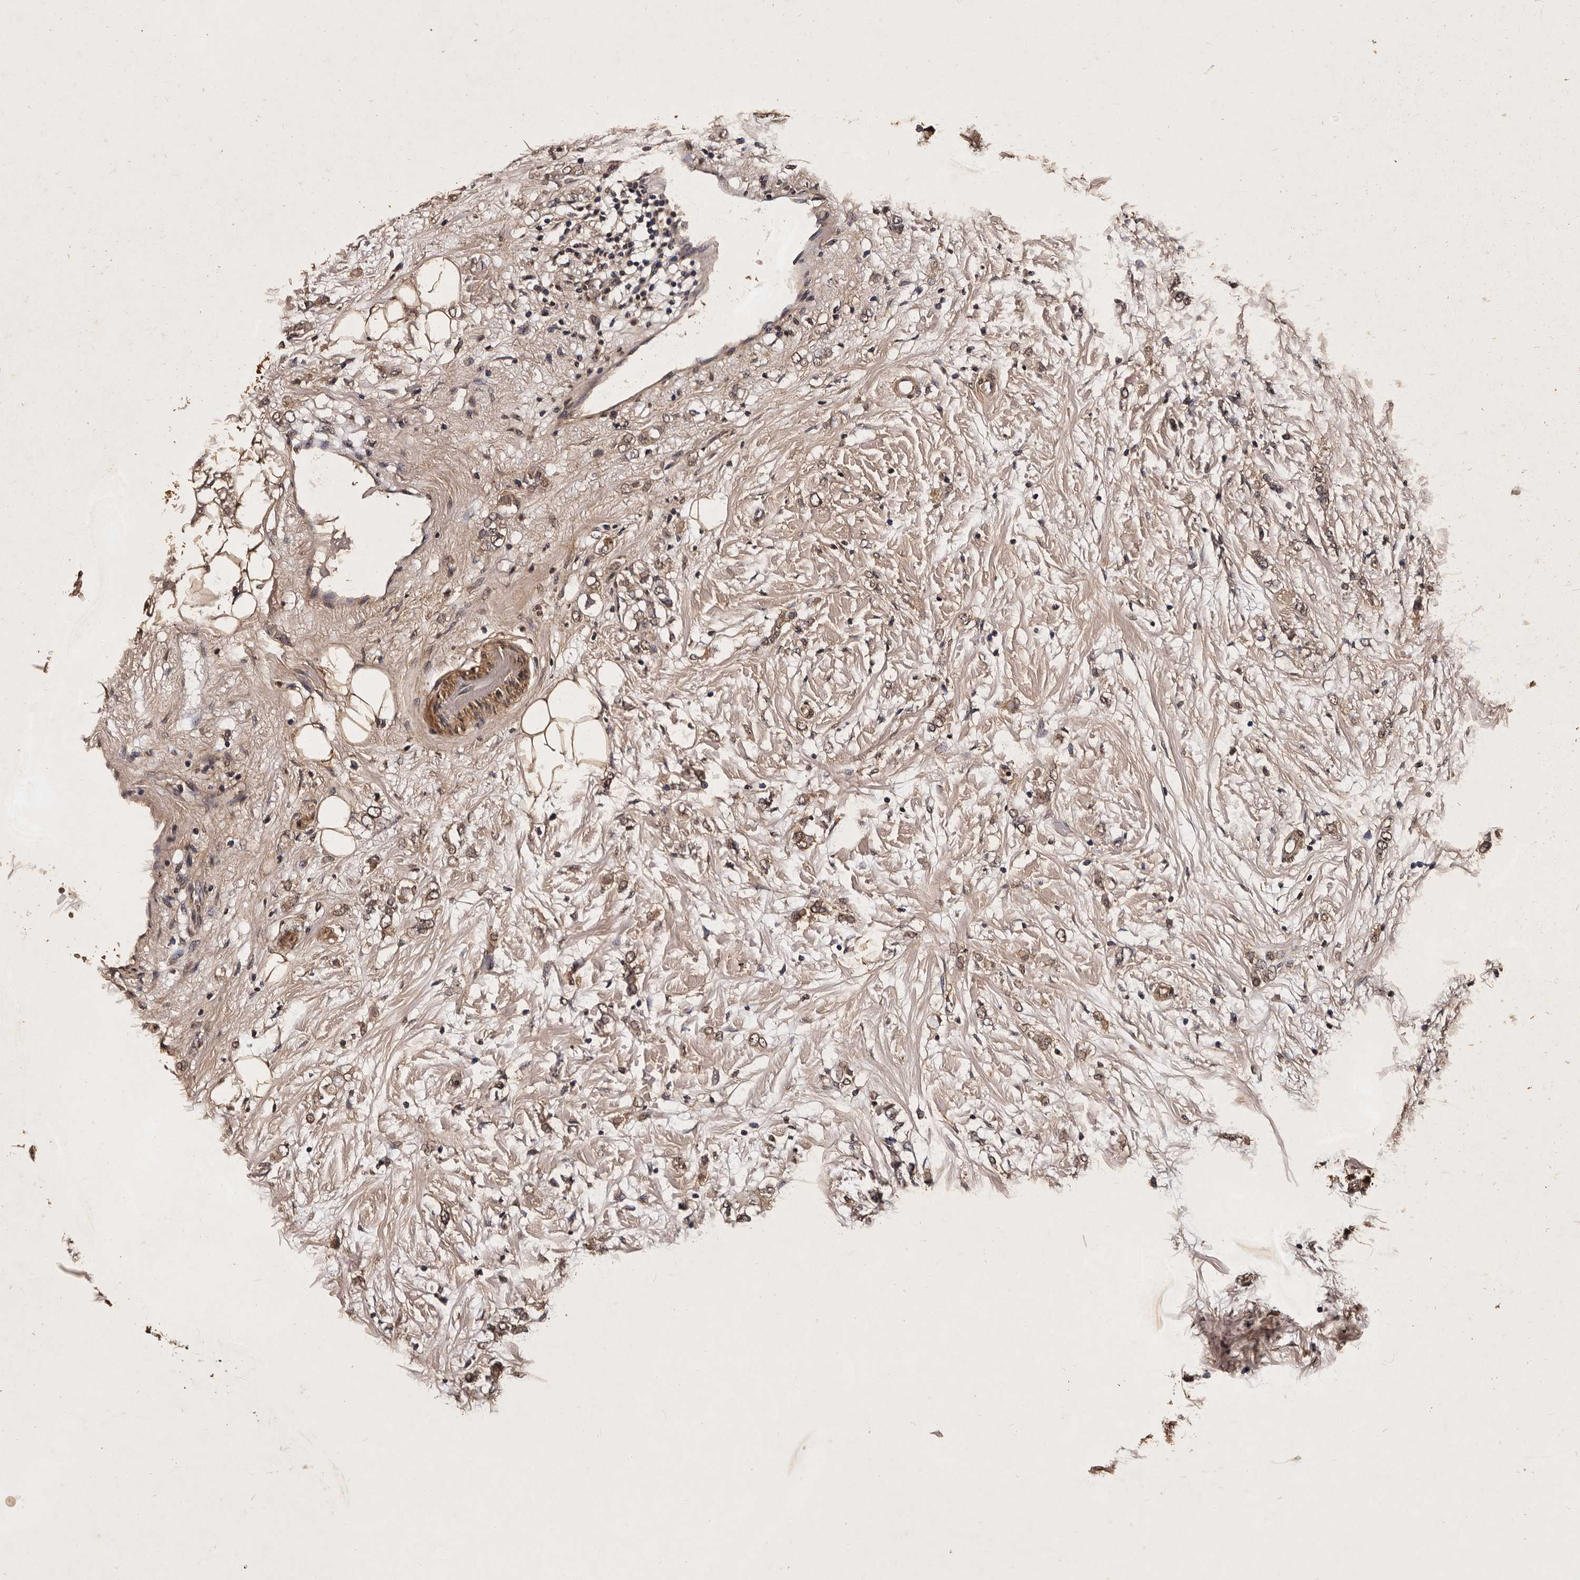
{"staining": {"intensity": "moderate", "quantity": ">75%", "location": "nuclear"}, "tissue": "breast cancer", "cell_type": "Tumor cells", "image_type": "cancer", "snomed": [{"axis": "morphology", "description": "Normal tissue, NOS"}, {"axis": "morphology", "description": "Lobular carcinoma"}, {"axis": "topography", "description": "Breast"}], "caption": "Tumor cells reveal medium levels of moderate nuclear expression in approximately >75% of cells in human breast lobular carcinoma. Using DAB (3,3'-diaminobenzidine) (brown) and hematoxylin (blue) stains, captured at high magnification using brightfield microscopy.", "gene": "PARS2", "patient": {"sex": "female", "age": 47}}